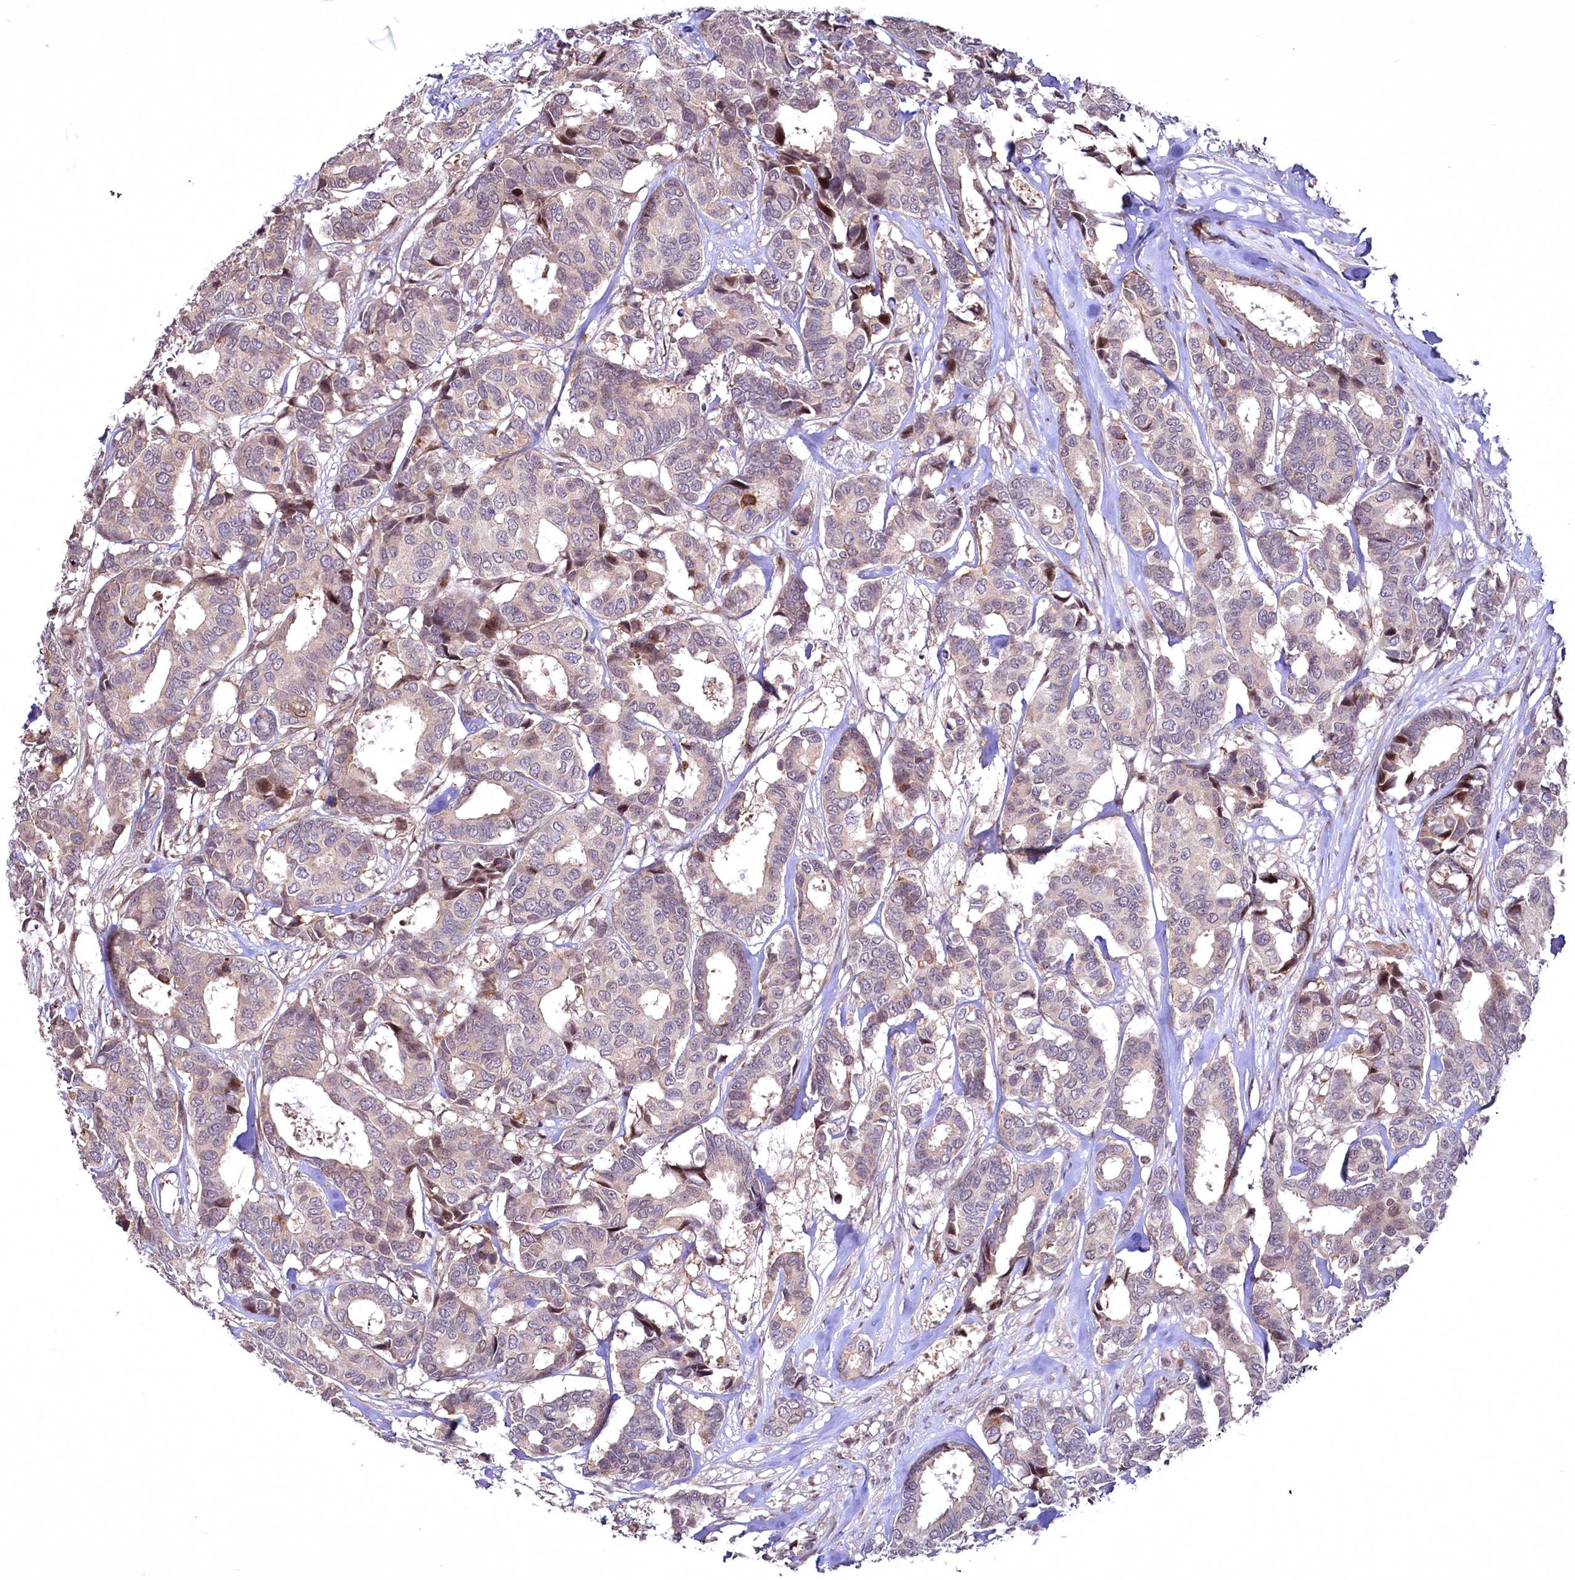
{"staining": {"intensity": "moderate", "quantity": "<25%", "location": "nuclear"}, "tissue": "breast cancer", "cell_type": "Tumor cells", "image_type": "cancer", "snomed": [{"axis": "morphology", "description": "Duct carcinoma"}, {"axis": "topography", "description": "Breast"}], "caption": "The photomicrograph displays staining of breast infiltrating ductal carcinoma, revealing moderate nuclear protein expression (brown color) within tumor cells.", "gene": "N4BP2L1", "patient": {"sex": "female", "age": 87}}